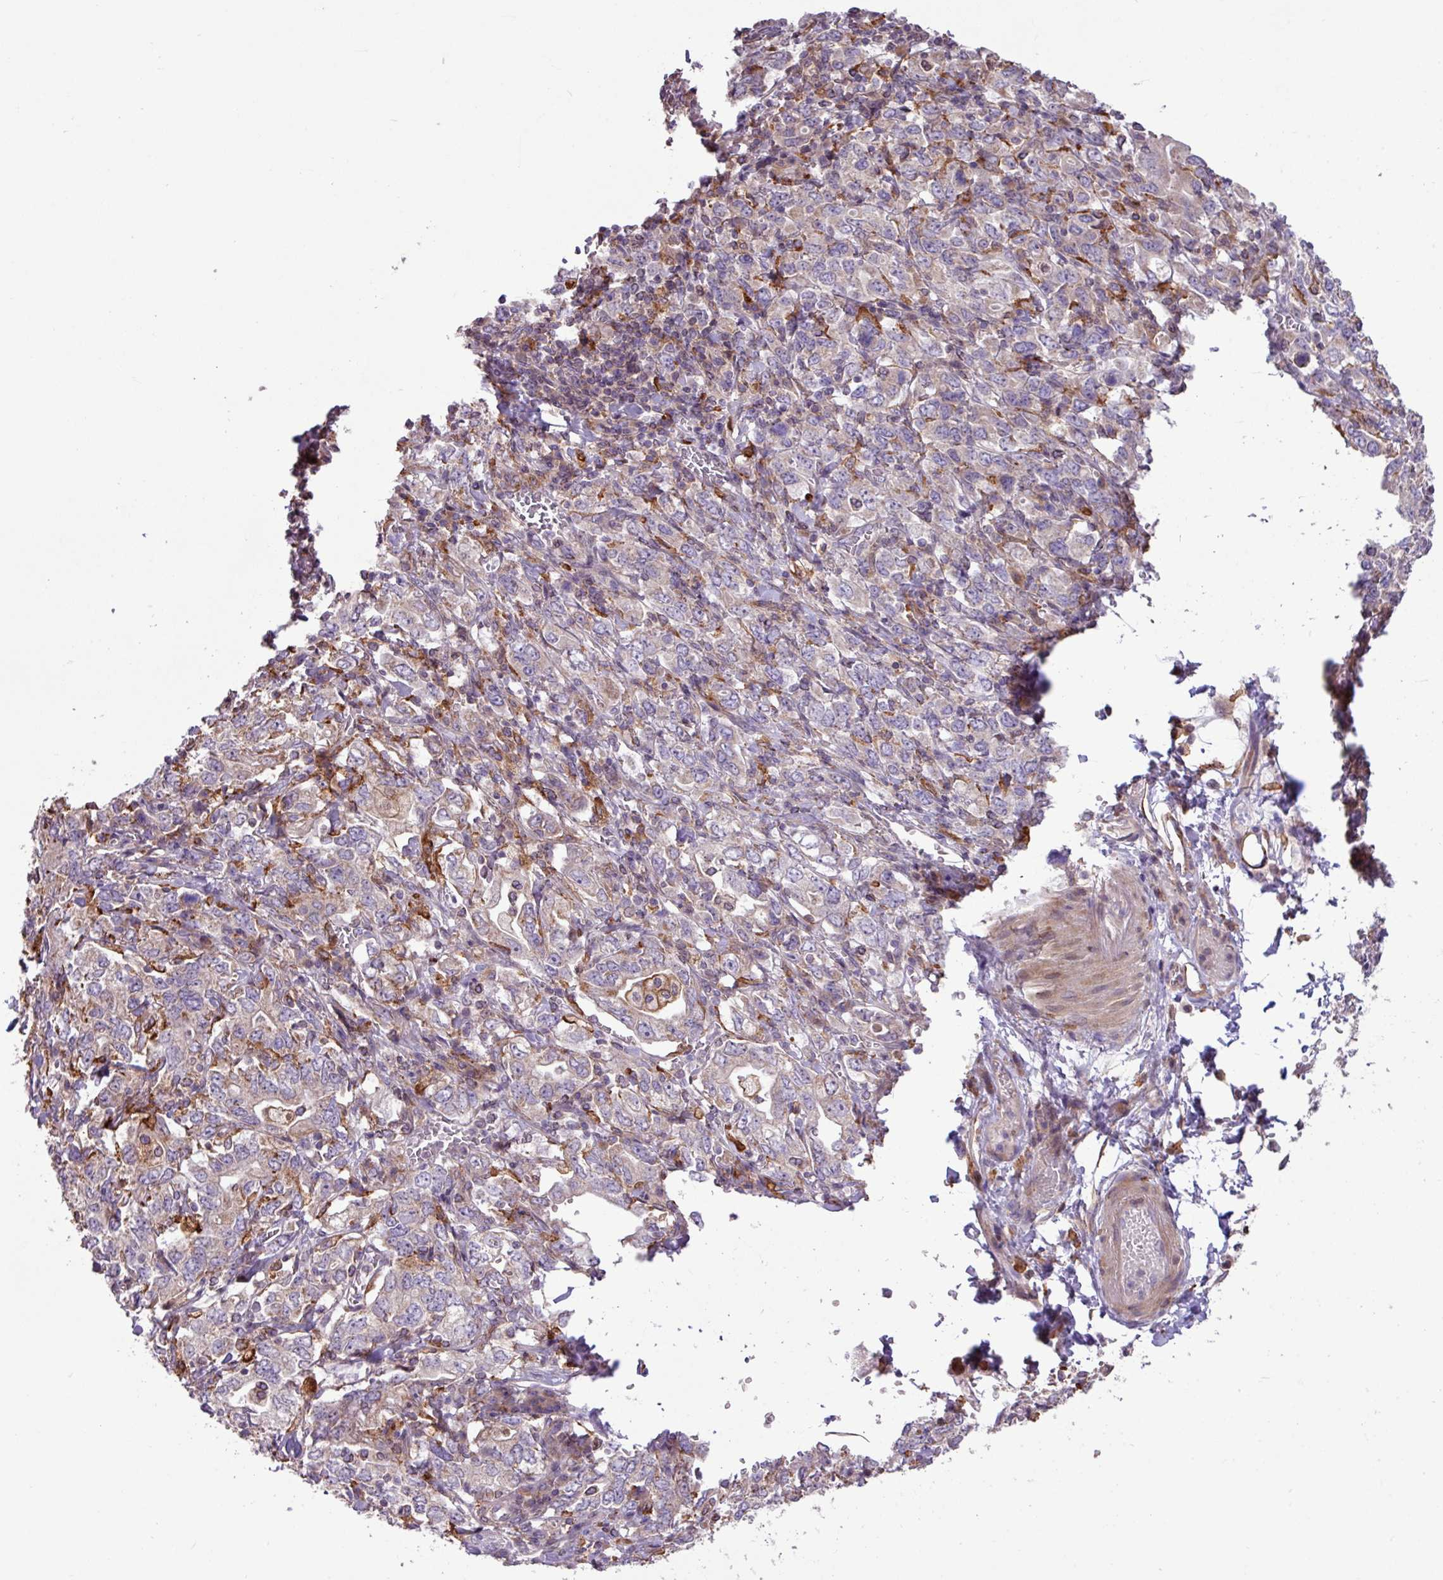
{"staining": {"intensity": "negative", "quantity": "none", "location": "none"}, "tissue": "stomach cancer", "cell_type": "Tumor cells", "image_type": "cancer", "snomed": [{"axis": "morphology", "description": "Adenocarcinoma, NOS"}, {"axis": "topography", "description": "Stomach, upper"}, {"axis": "topography", "description": "Stomach"}], "caption": "Immunohistochemistry (IHC) photomicrograph of neoplastic tissue: human stomach cancer stained with DAB (3,3'-diaminobenzidine) reveals no significant protein staining in tumor cells.", "gene": "ARHGEF25", "patient": {"sex": "male", "age": 62}}